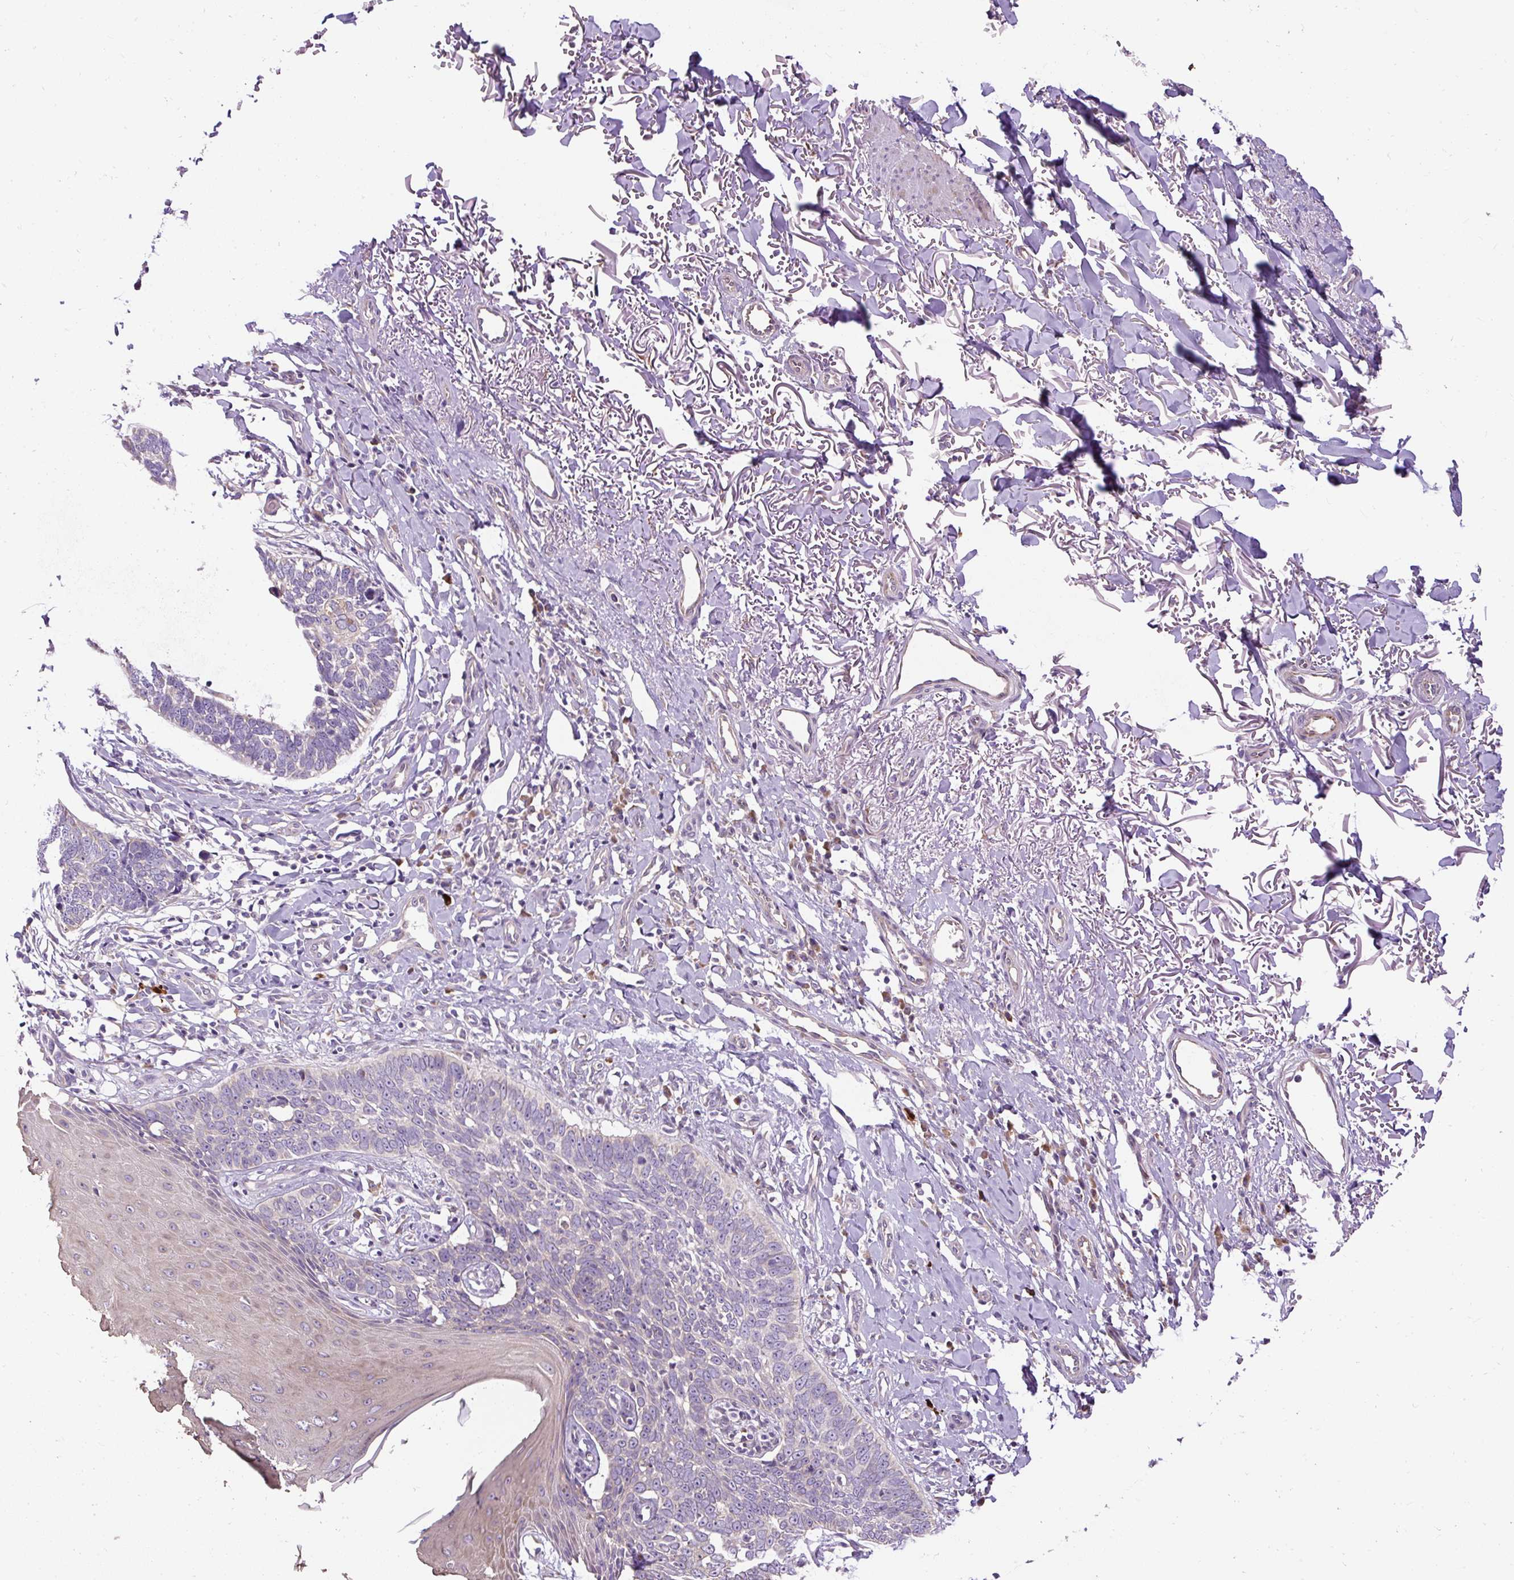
{"staining": {"intensity": "negative", "quantity": "none", "location": "none"}, "tissue": "skin cancer", "cell_type": "Tumor cells", "image_type": "cancer", "snomed": [{"axis": "morphology", "description": "Normal tissue, NOS"}, {"axis": "morphology", "description": "Basal cell carcinoma"}, {"axis": "topography", "description": "Skin"}], "caption": "Immunohistochemistry (IHC) histopathology image of neoplastic tissue: human skin basal cell carcinoma stained with DAB (3,3'-diaminobenzidine) exhibits no significant protein expression in tumor cells. (DAB immunohistochemistry with hematoxylin counter stain).", "gene": "FAM149A", "patient": {"sex": "male", "age": 77}}